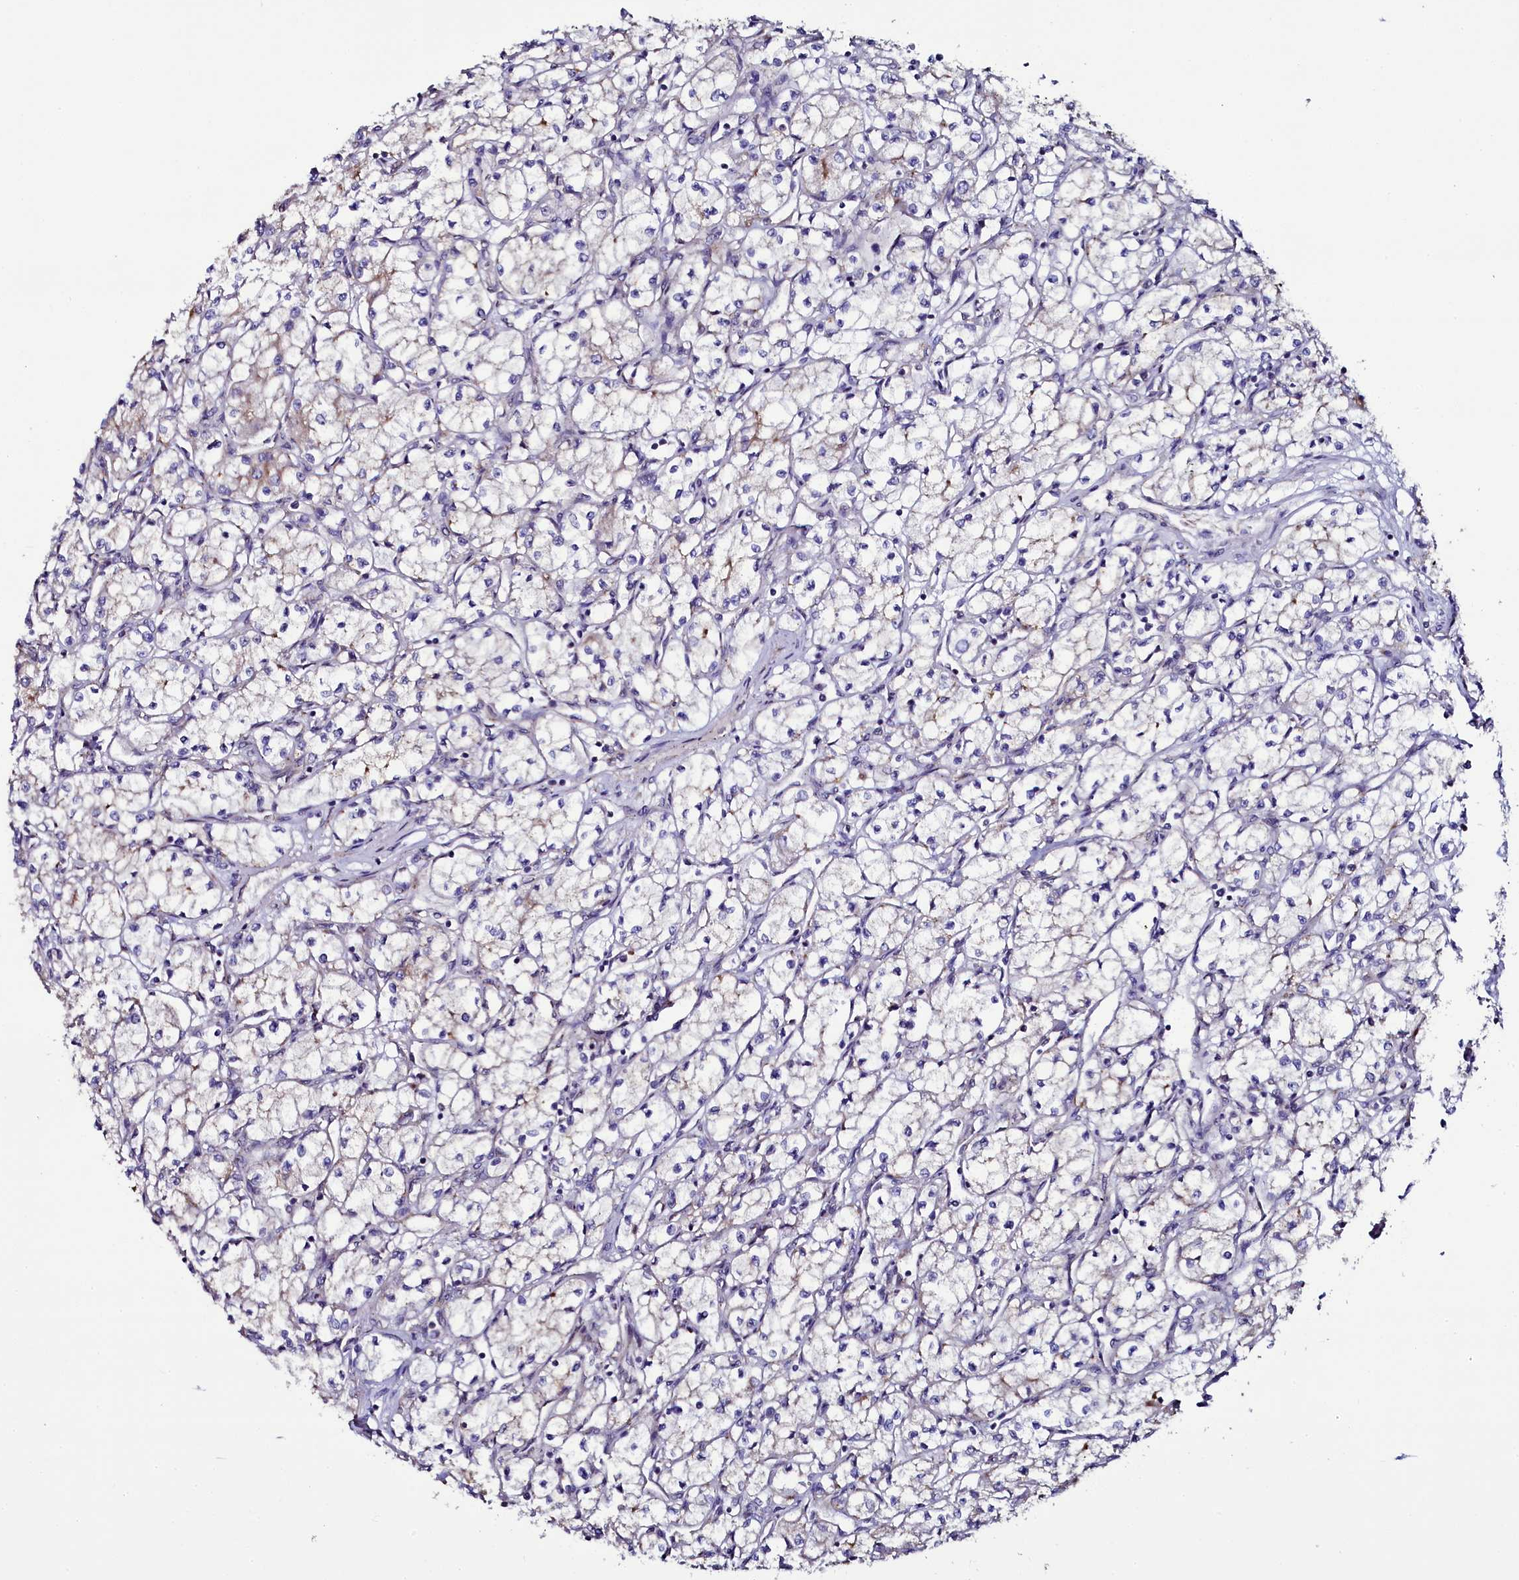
{"staining": {"intensity": "negative", "quantity": "none", "location": "none"}, "tissue": "renal cancer", "cell_type": "Tumor cells", "image_type": "cancer", "snomed": [{"axis": "morphology", "description": "Adenocarcinoma, NOS"}, {"axis": "topography", "description": "Kidney"}], "caption": "DAB immunohistochemical staining of human renal cancer (adenocarcinoma) demonstrates no significant staining in tumor cells. The staining was performed using DAB to visualize the protein expression in brown, while the nuclei were stained in blue with hematoxylin (Magnification: 20x).", "gene": "USPL1", "patient": {"sex": "male", "age": 59}}